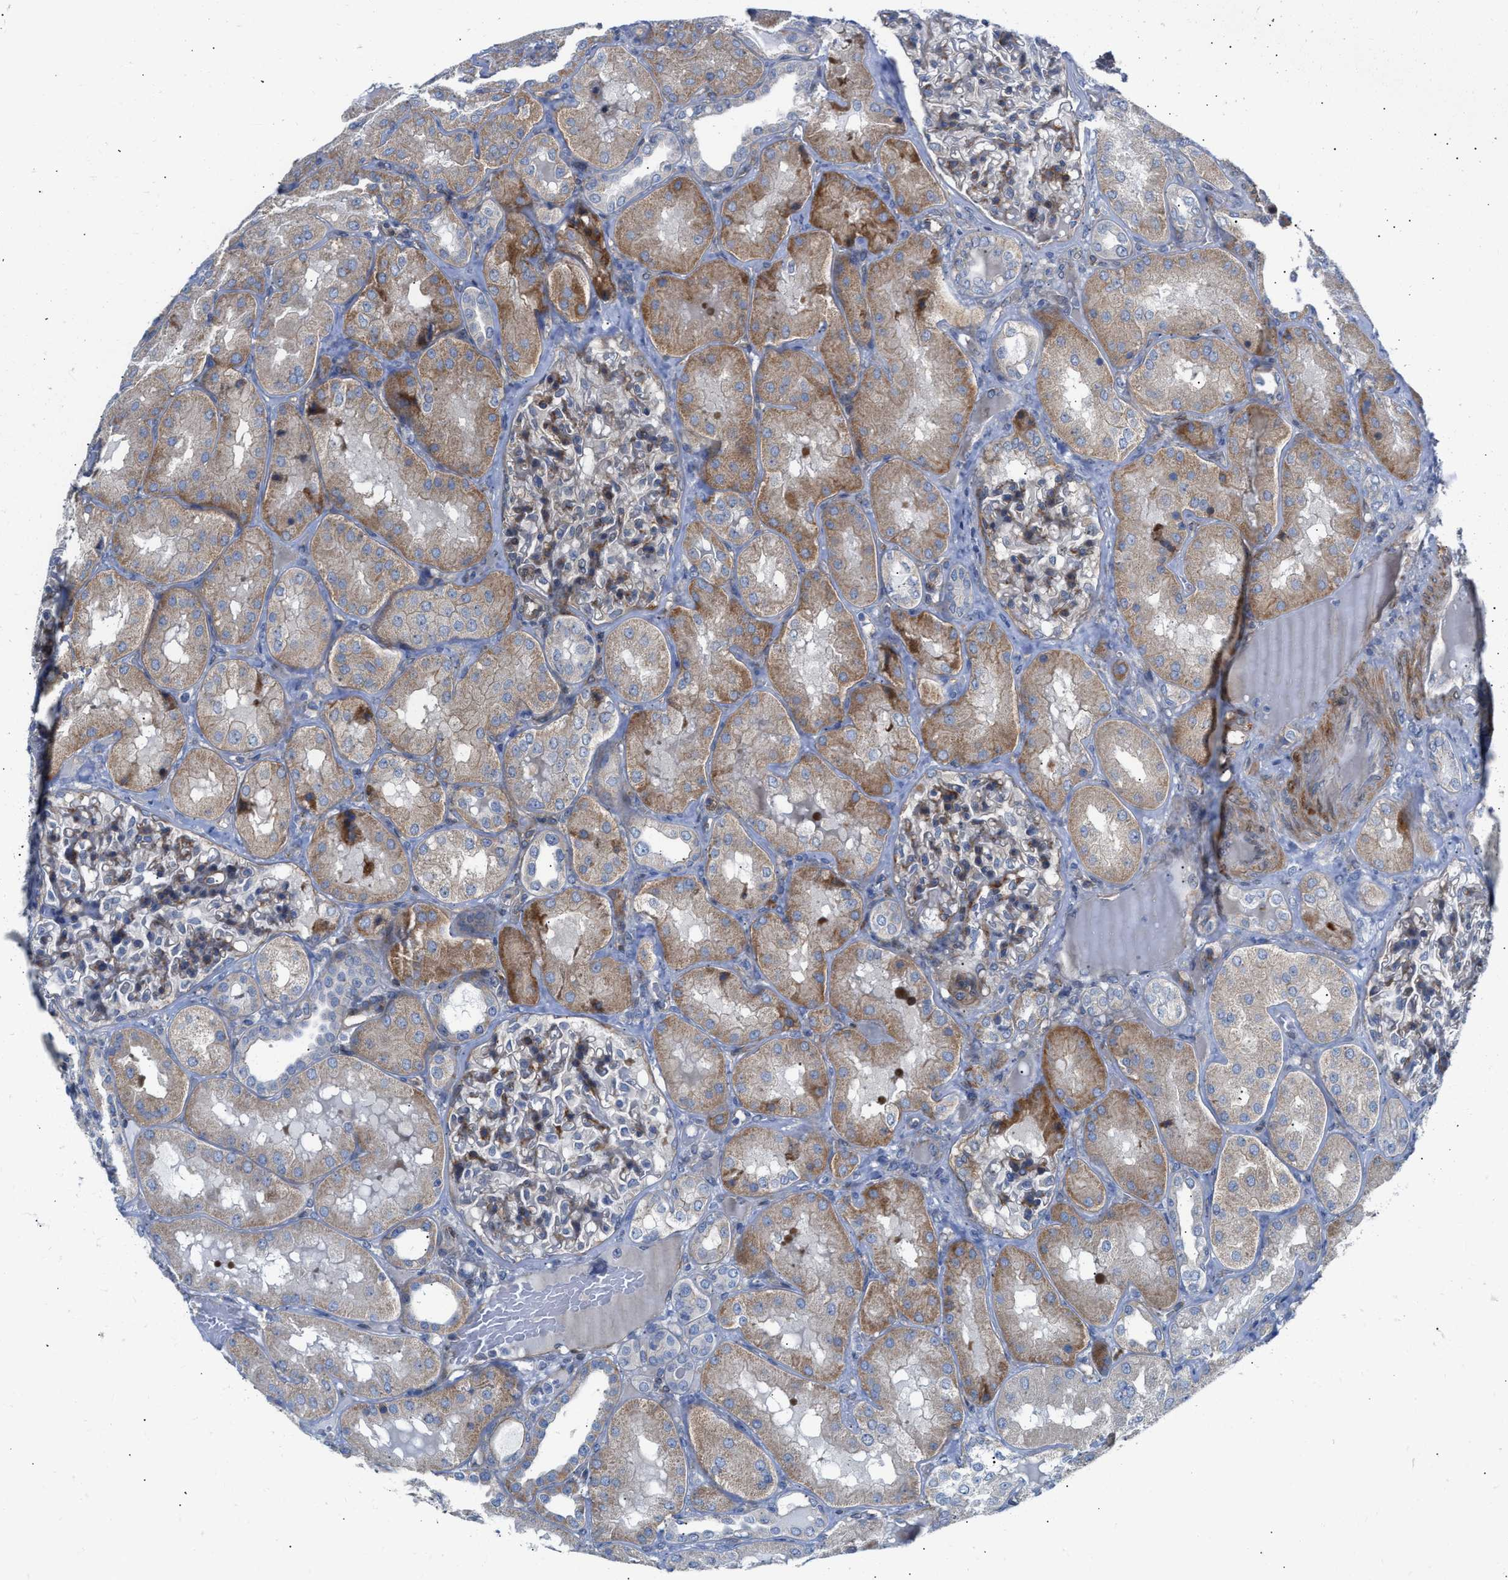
{"staining": {"intensity": "moderate", "quantity": "<25%", "location": "cytoplasmic/membranous"}, "tissue": "kidney", "cell_type": "Cells in glomeruli", "image_type": "normal", "snomed": [{"axis": "morphology", "description": "Normal tissue, NOS"}, {"axis": "topography", "description": "Kidney"}], "caption": "A photomicrograph of kidney stained for a protein reveals moderate cytoplasmic/membranous brown staining in cells in glomeruli. (DAB (3,3'-diaminobenzidine) IHC with brightfield microscopy, high magnification).", "gene": "FHL1", "patient": {"sex": "female", "age": 56}}